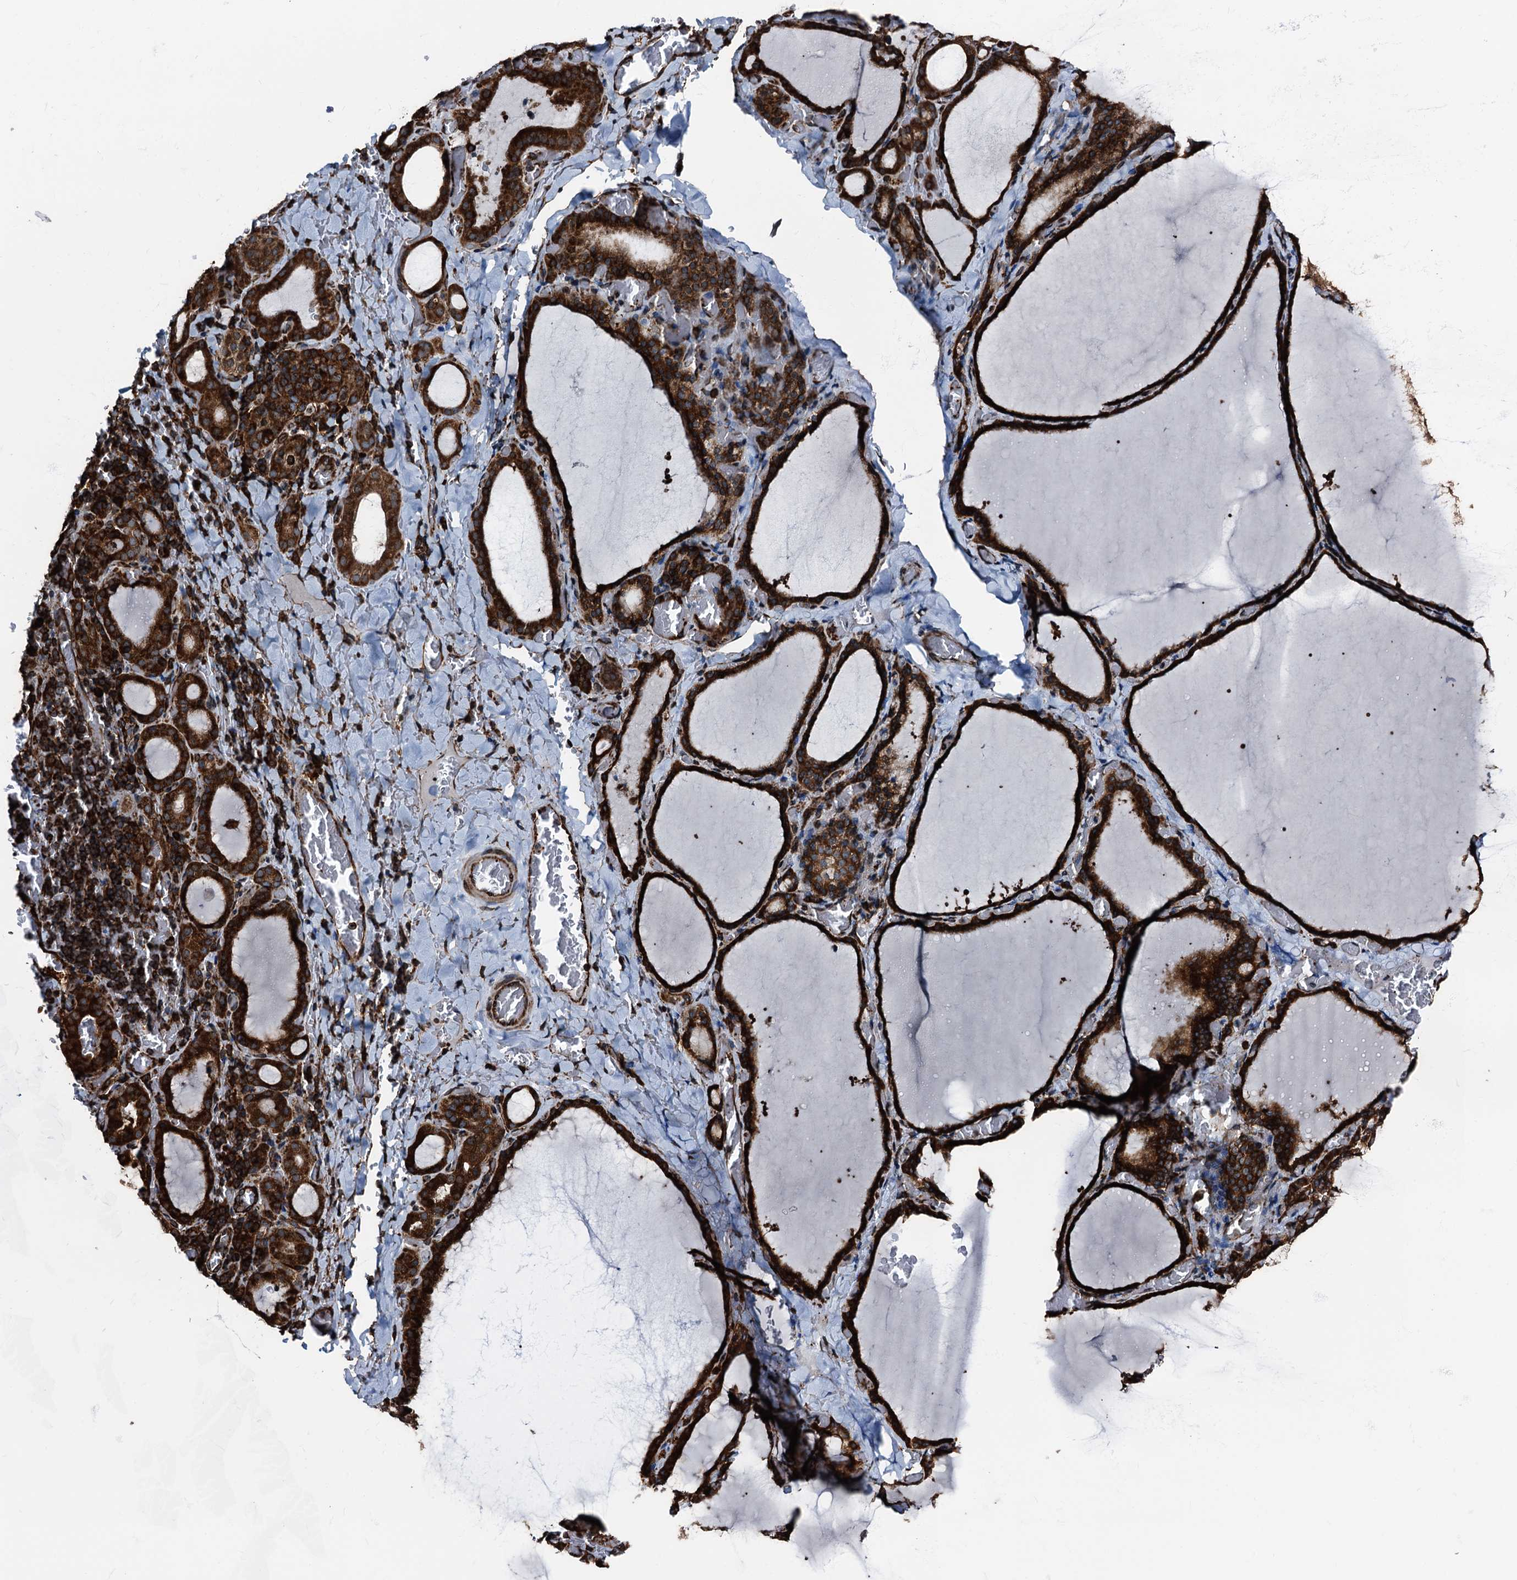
{"staining": {"intensity": "strong", "quantity": ">75%", "location": "cytoplasmic/membranous"}, "tissue": "thyroid gland", "cell_type": "Glandular cells", "image_type": "normal", "snomed": [{"axis": "morphology", "description": "Normal tissue, NOS"}, {"axis": "topography", "description": "Thyroid gland"}], "caption": "A high-resolution micrograph shows immunohistochemistry (IHC) staining of benign thyroid gland, which displays strong cytoplasmic/membranous expression in about >75% of glandular cells.", "gene": "ATP2C1", "patient": {"sex": "female", "age": 39}}